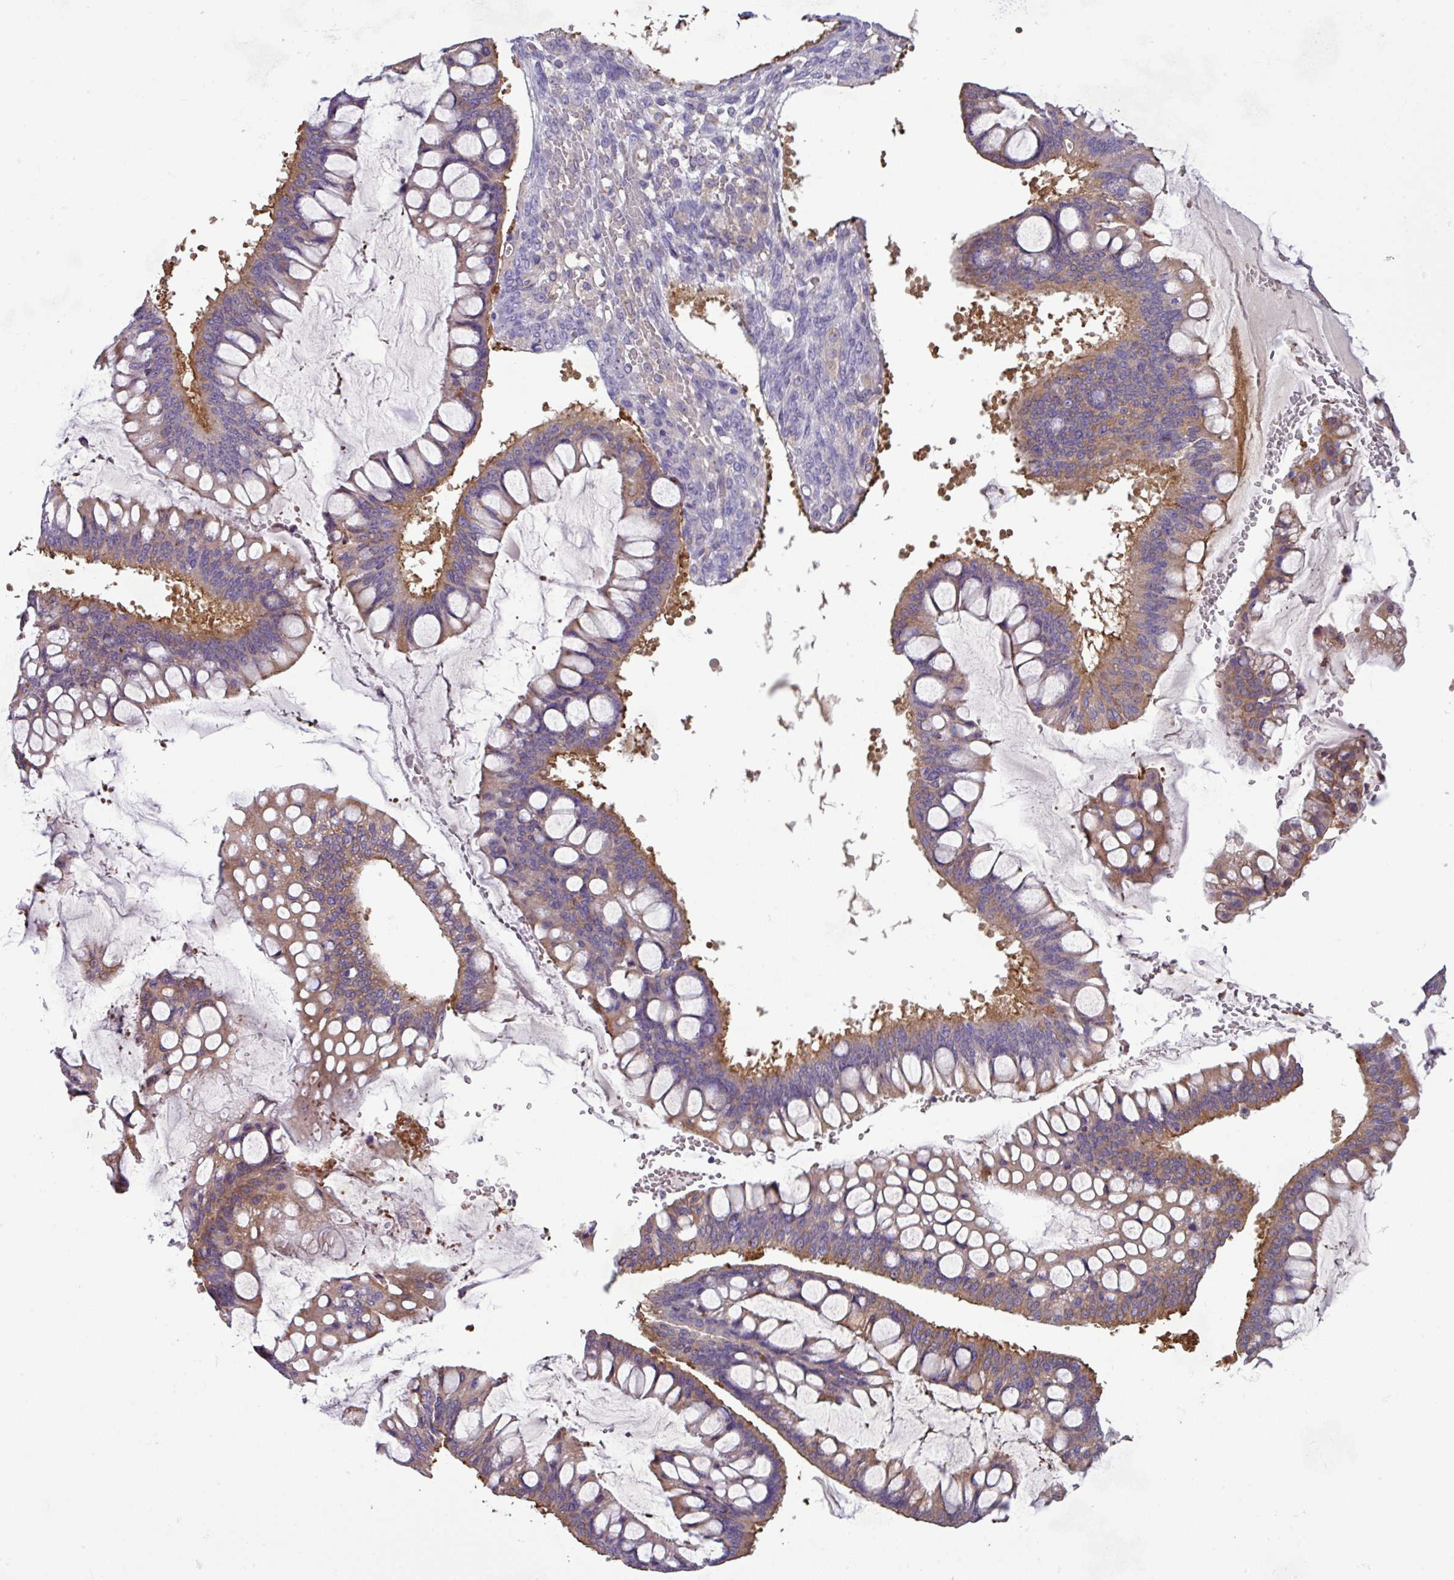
{"staining": {"intensity": "moderate", "quantity": "25%-75%", "location": "cytoplasmic/membranous"}, "tissue": "ovarian cancer", "cell_type": "Tumor cells", "image_type": "cancer", "snomed": [{"axis": "morphology", "description": "Cystadenocarcinoma, mucinous, NOS"}, {"axis": "topography", "description": "Ovary"}], "caption": "Tumor cells reveal medium levels of moderate cytoplasmic/membranous staining in approximately 25%-75% of cells in ovarian cancer.", "gene": "SLC23A2", "patient": {"sex": "female", "age": 73}}